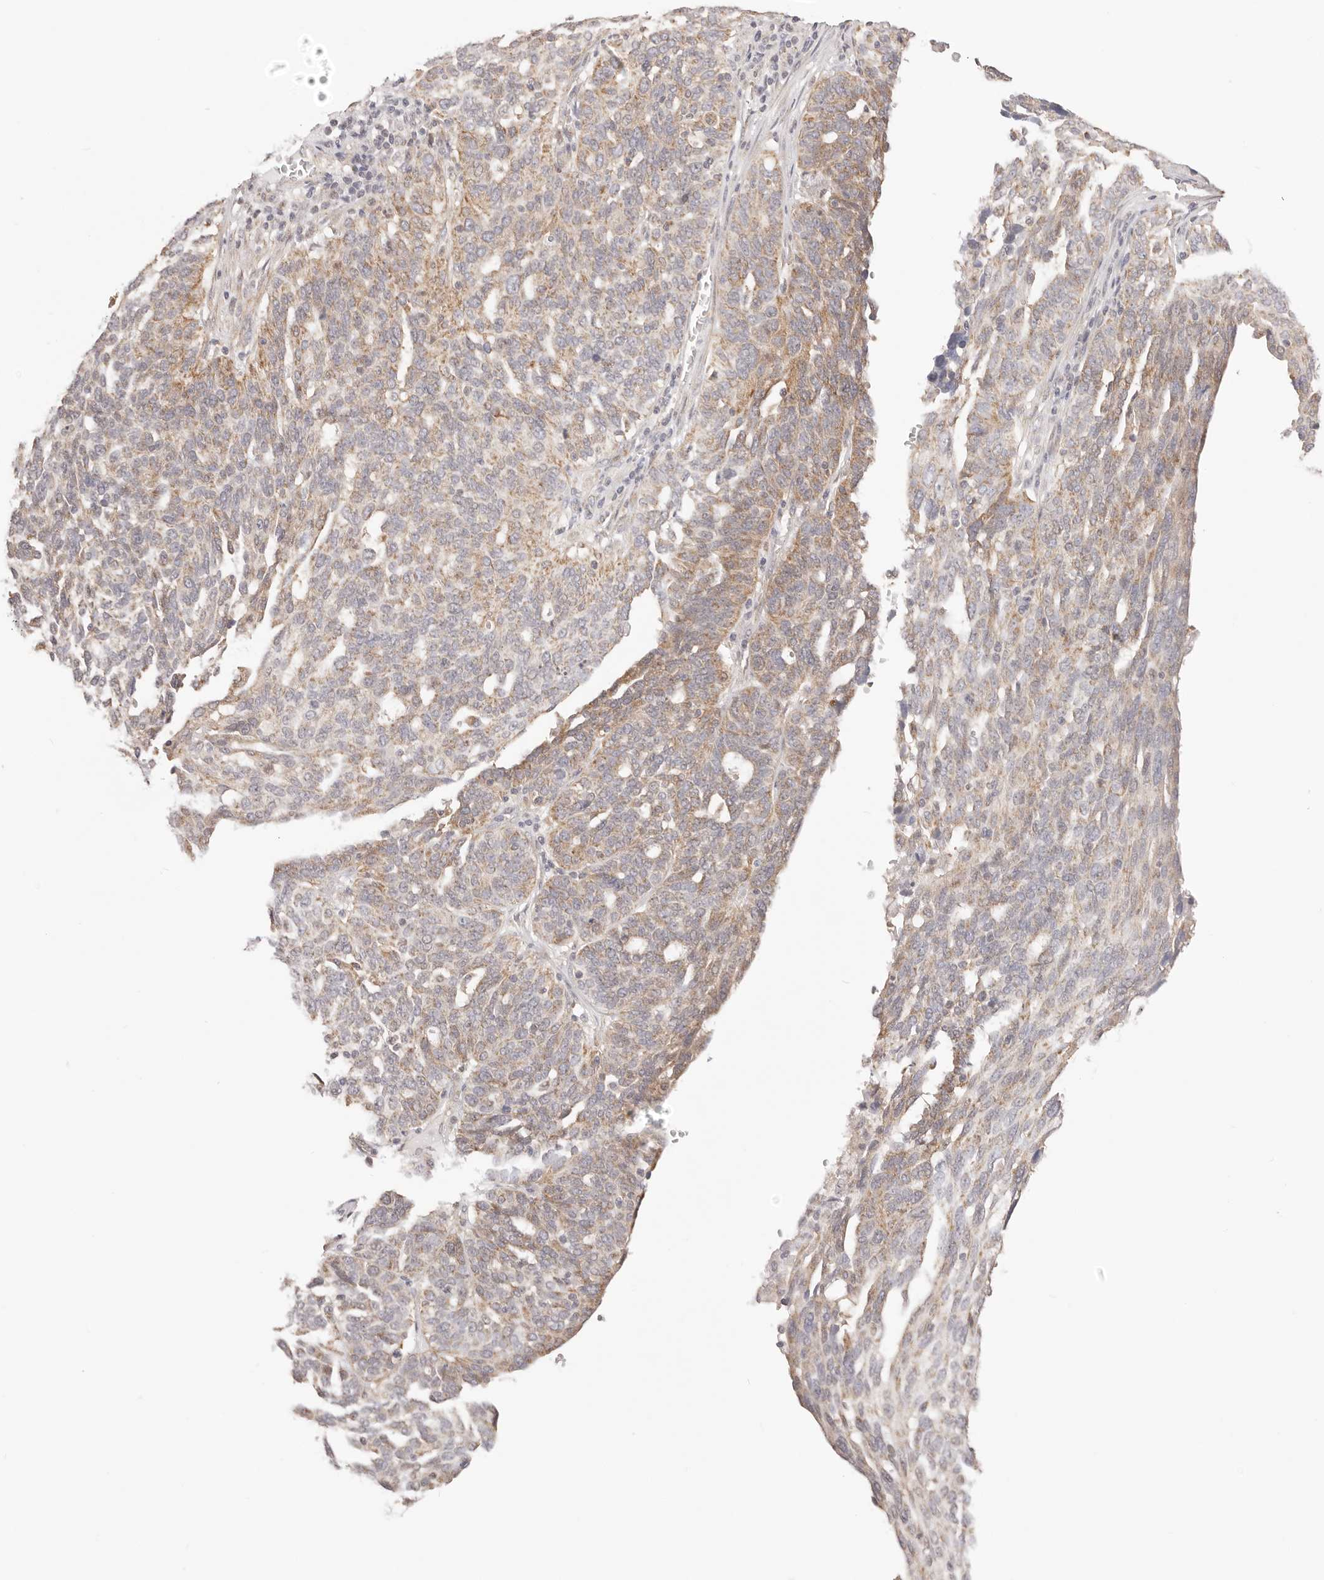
{"staining": {"intensity": "moderate", "quantity": ">75%", "location": "cytoplasmic/membranous"}, "tissue": "ovarian cancer", "cell_type": "Tumor cells", "image_type": "cancer", "snomed": [{"axis": "morphology", "description": "Cystadenocarcinoma, serous, NOS"}, {"axis": "topography", "description": "Ovary"}], "caption": "The photomicrograph reveals staining of ovarian serous cystadenocarcinoma, revealing moderate cytoplasmic/membranous protein staining (brown color) within tumor cells.", "gene": "KCMF1", "patient": {"sex": "female", "age": 59}}